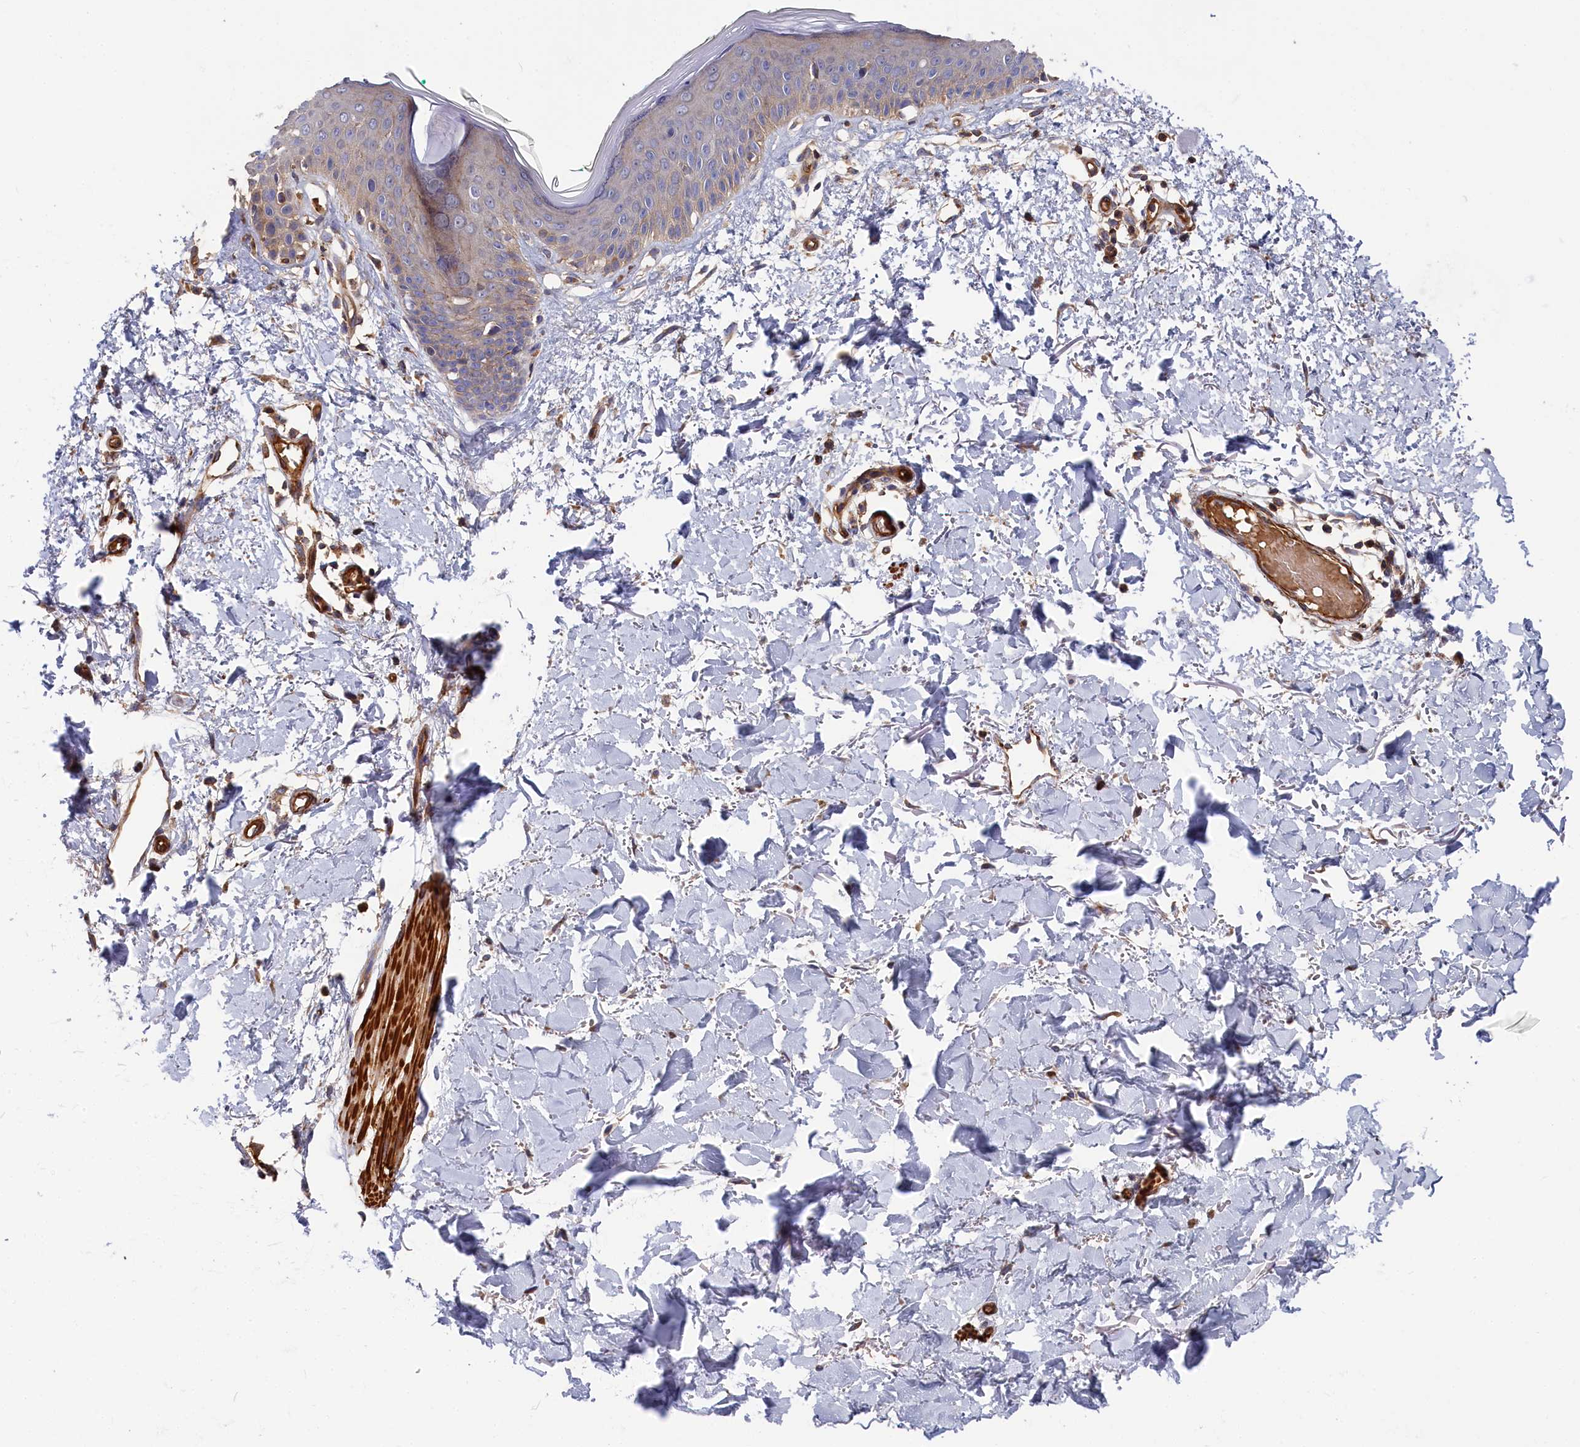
{"staining": {"intensity": "weak", "quantity": "25%-75%", "location": "cytoplasmic/membranous"}, "tissue": "skin", "cell_type": "Fibroblasts", "image_type": "normal", "snomed": [{"axis": "morphology", "description": "Normal tissue, NOS"}, {"axis": "topography", "description": "Skin"}], "caption": "A photomicrograph of skin stained for a protein exhibits weak cytoplasmic/membranous brown staining in fibroblasts. The staining was performed using DAB to visualize the protein expression in brown, while the nuclei were stained in blue with hematoxylin (Magnification: 20x).", "gene": "LDHD", "patient": {"sex": "male", "age": 62}}